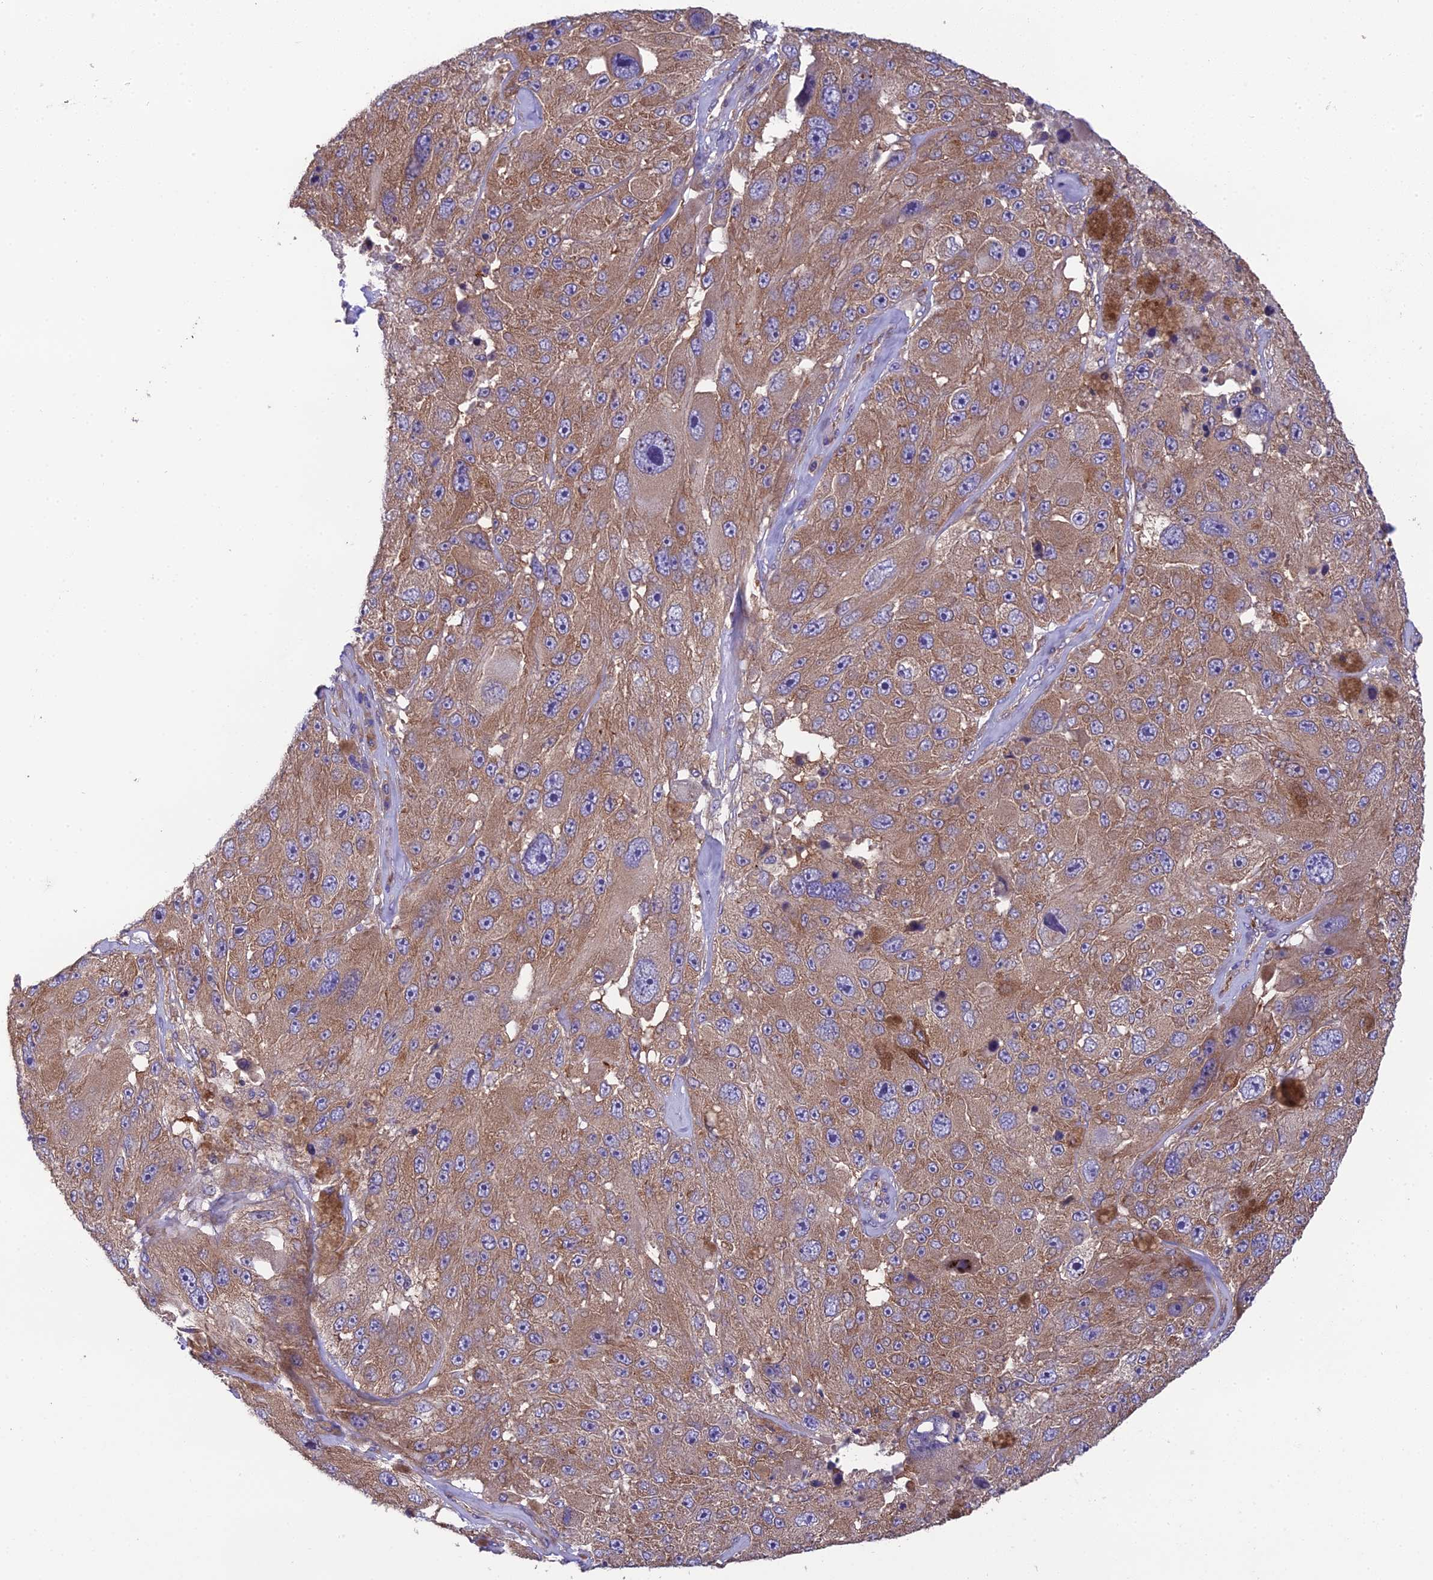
{"staining": {"intensity": "moderate", "quantity": ">75%", "location": "cytoplasmic/membranous"}, "tissue": "melanoma", "cell_type": "Tumor cells", "image_type": "cancer", "snomed": [{"axis": "morphology", "description": "Malignant melanoma, Metastatic site"}, {"axis": "topography", "description": "Lymph node"}], "caption": "A micrograph of malignant melanoma (metastatic site) stained for a protein displays moderate cytoplasmic/membranous brown staining in tumor cells.", "gene": "BLOC1S4", "patient": {"sex": "male", "age": 62}}